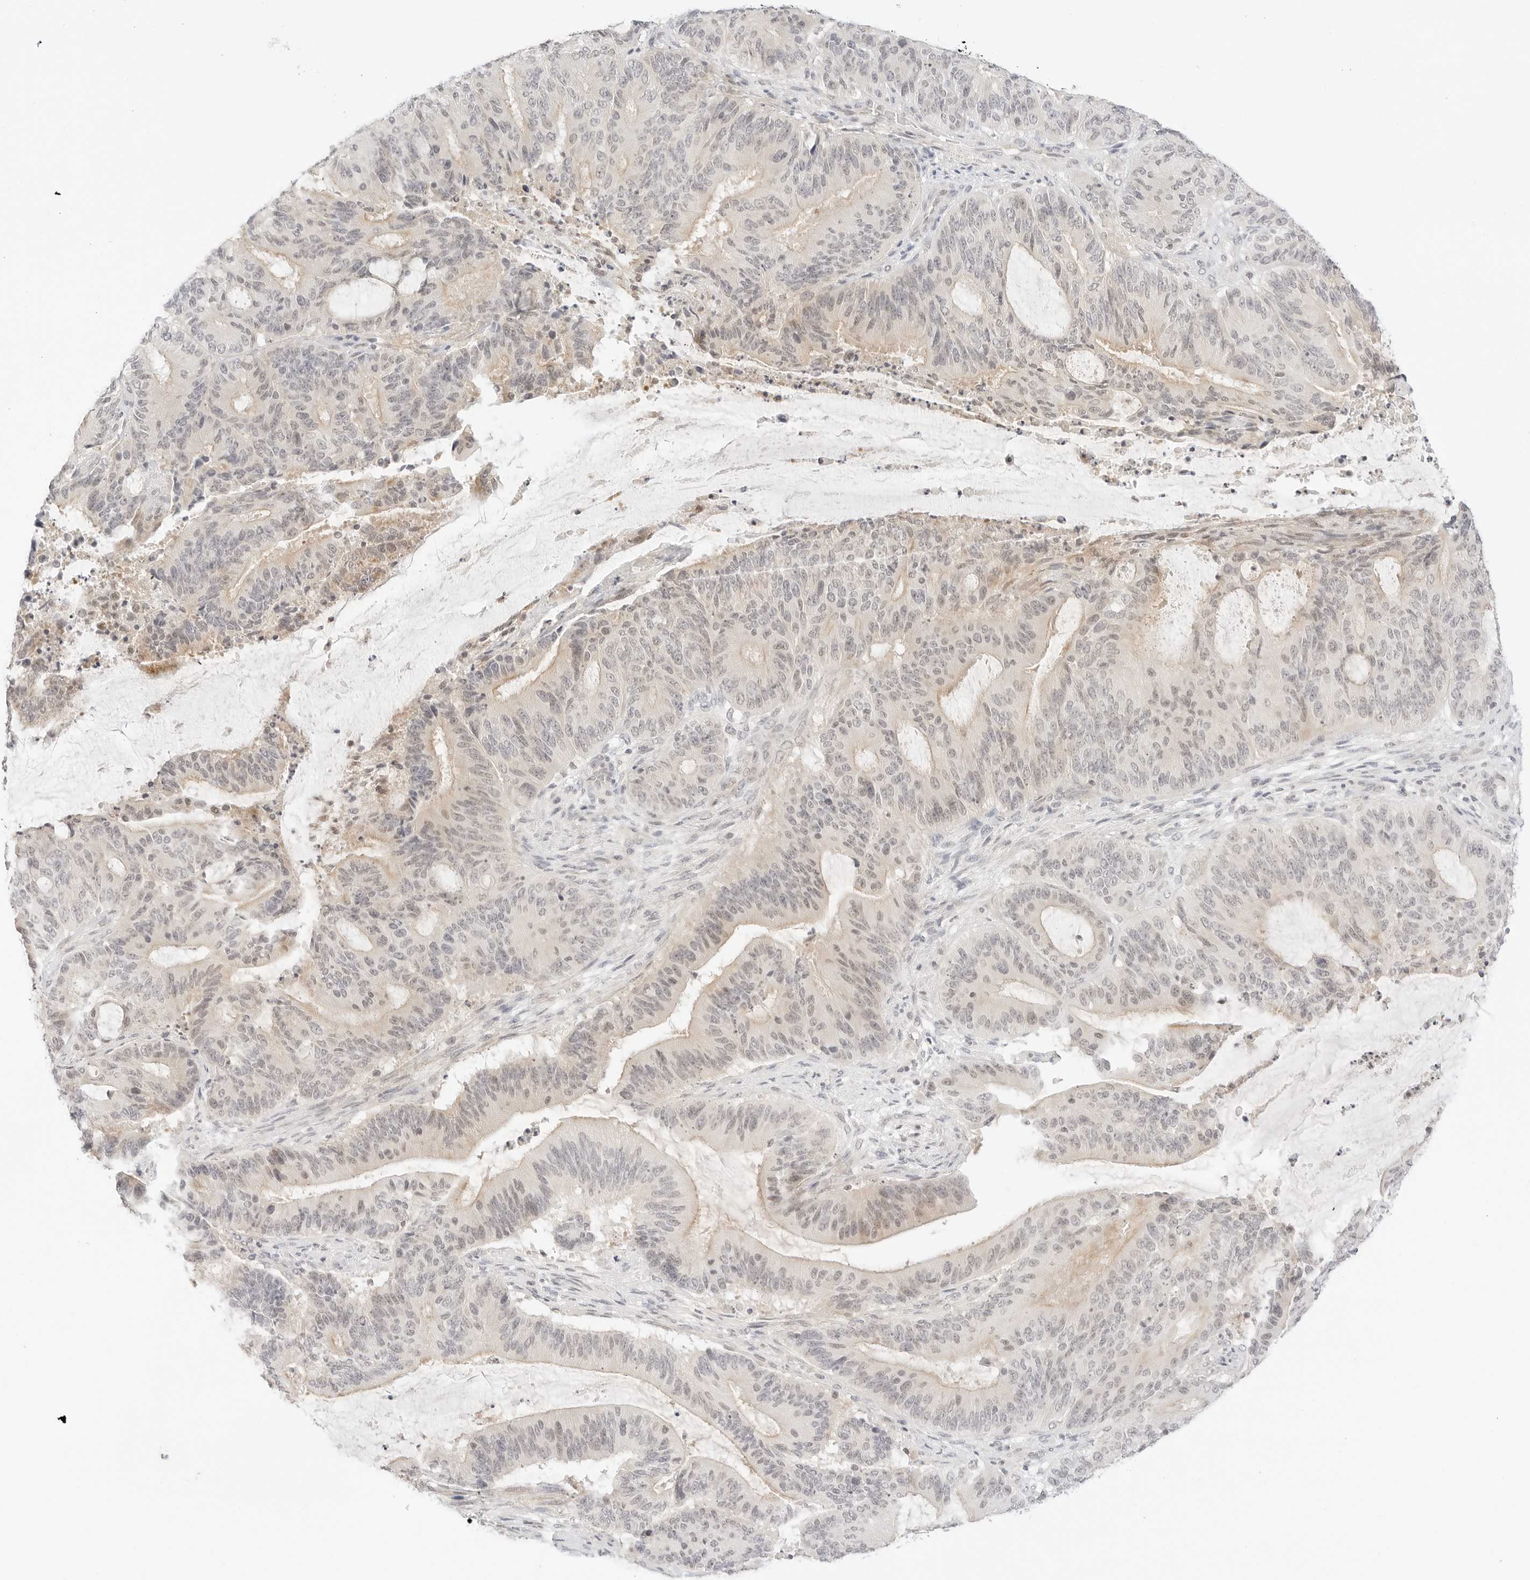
{"staining": {"intensity": "weak", "quantity": "<25%", "location": "cytoplasmic/membranous,nuclear"}, "tissue": "liver cancer", "cell_type": "Tumor cells", "image_type": "cancer", "snomed": [{"axis": "morphology", "description": "Normal tissue, NOS"}, {"axis": "morphology", "description": "Cholangiocarcinoma"}, {"axis": "topography", "description": "Liver"}, {"axis": "topography", "description": "Peripheral nerve tissue"}], "caption": "The micrograph shows no significant positivity in tumor cells of cholangiocarcinoma (liver).", "gene": "GNAS", "patient": {"sex": "female", "age": 73}}